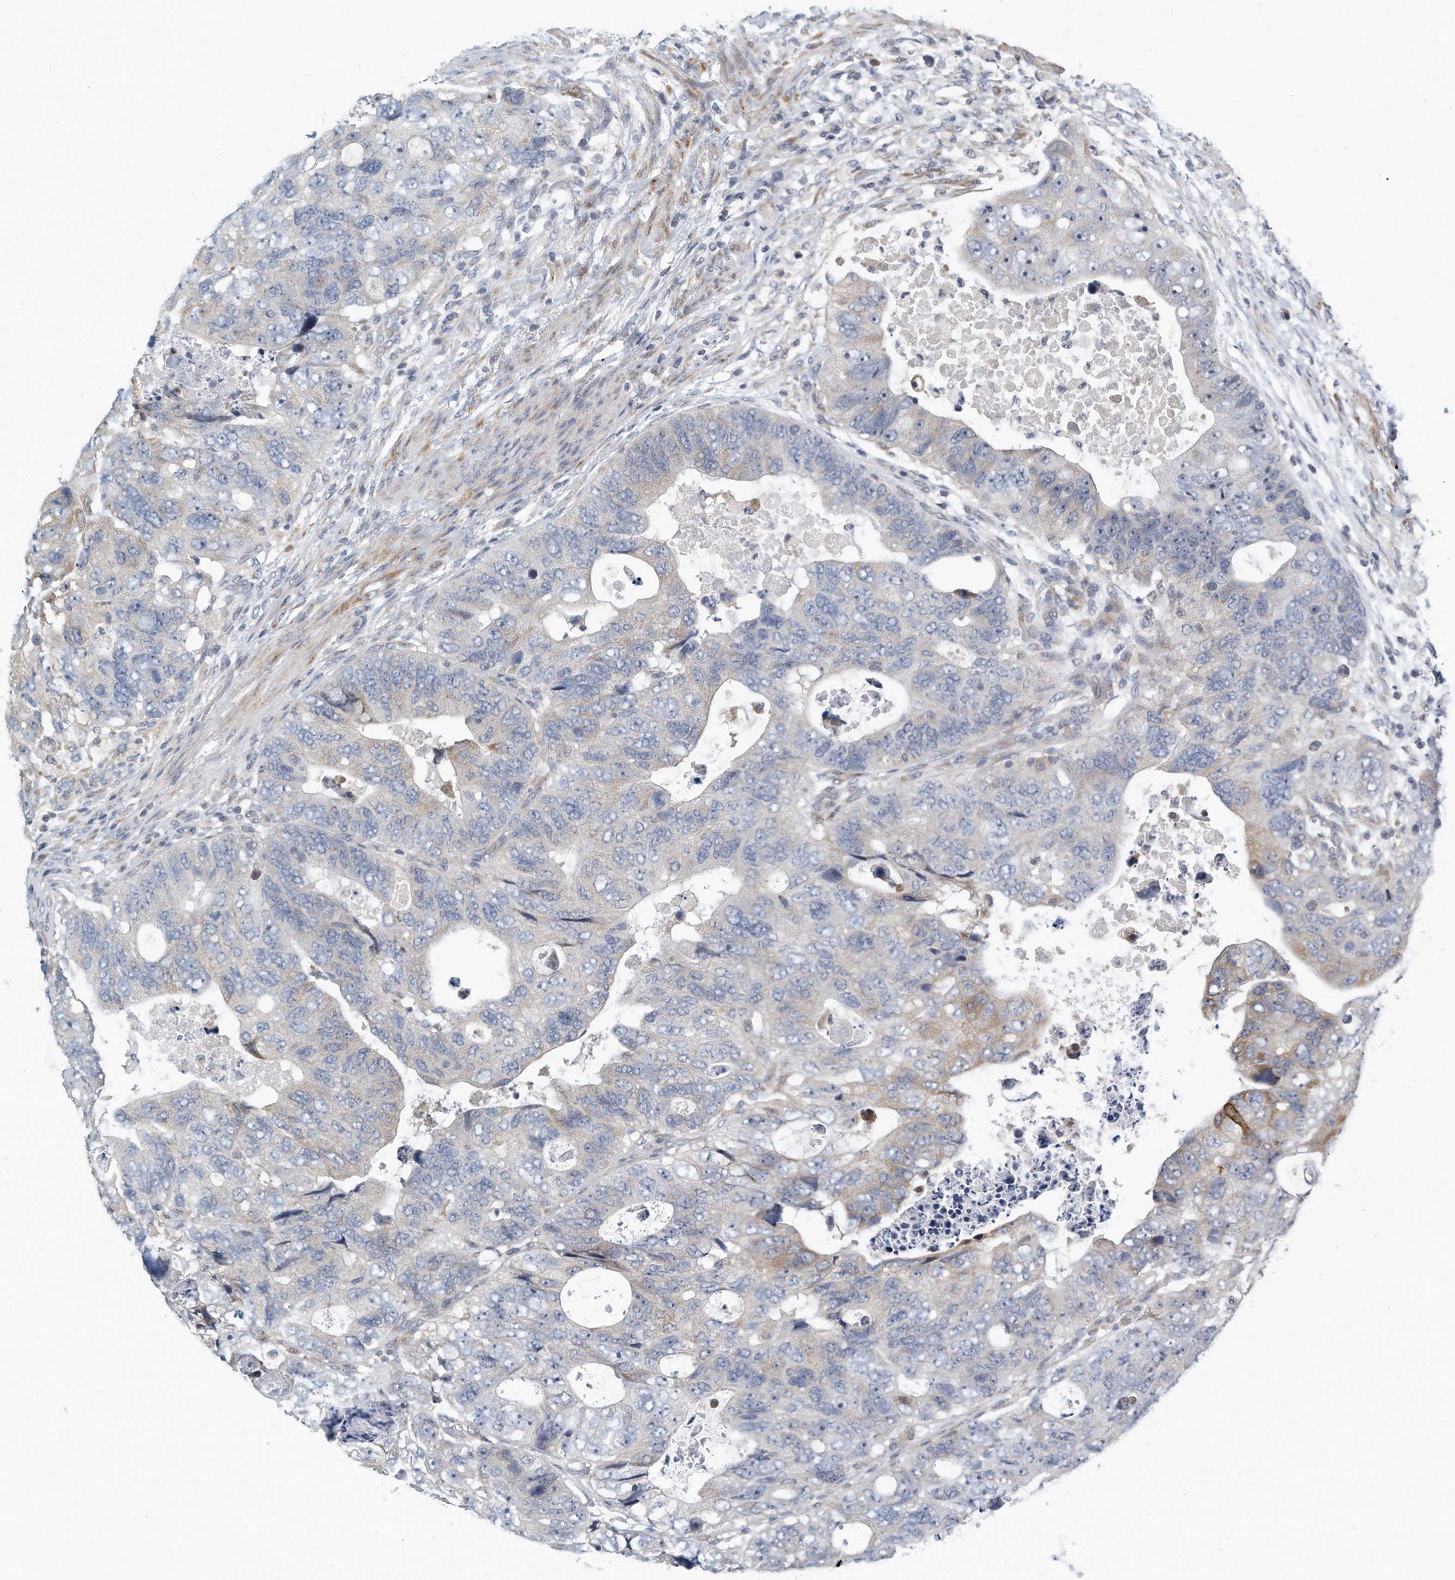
{"staining": {"intensity": "weak", "quantity": "<25%", "location": "cytoplasmic/membranous"}, "tissue": "colorectal cancer", "cell_type": "Tumor cells", "image_type": "cancer", "snomed": [{"axis": "morphology", "description": "Adenocarcinoma, NOS"}, {"axis": "topography", "description": "Rectum"}], "caption": "IHC photomicrograph of colorectal cancer (adenocarcinoma) stained for a protein (brown), which demonstrates no expression in tumor cells.", "gene": "VLDLR", "patient": {"sex": "male", "age": 59}}